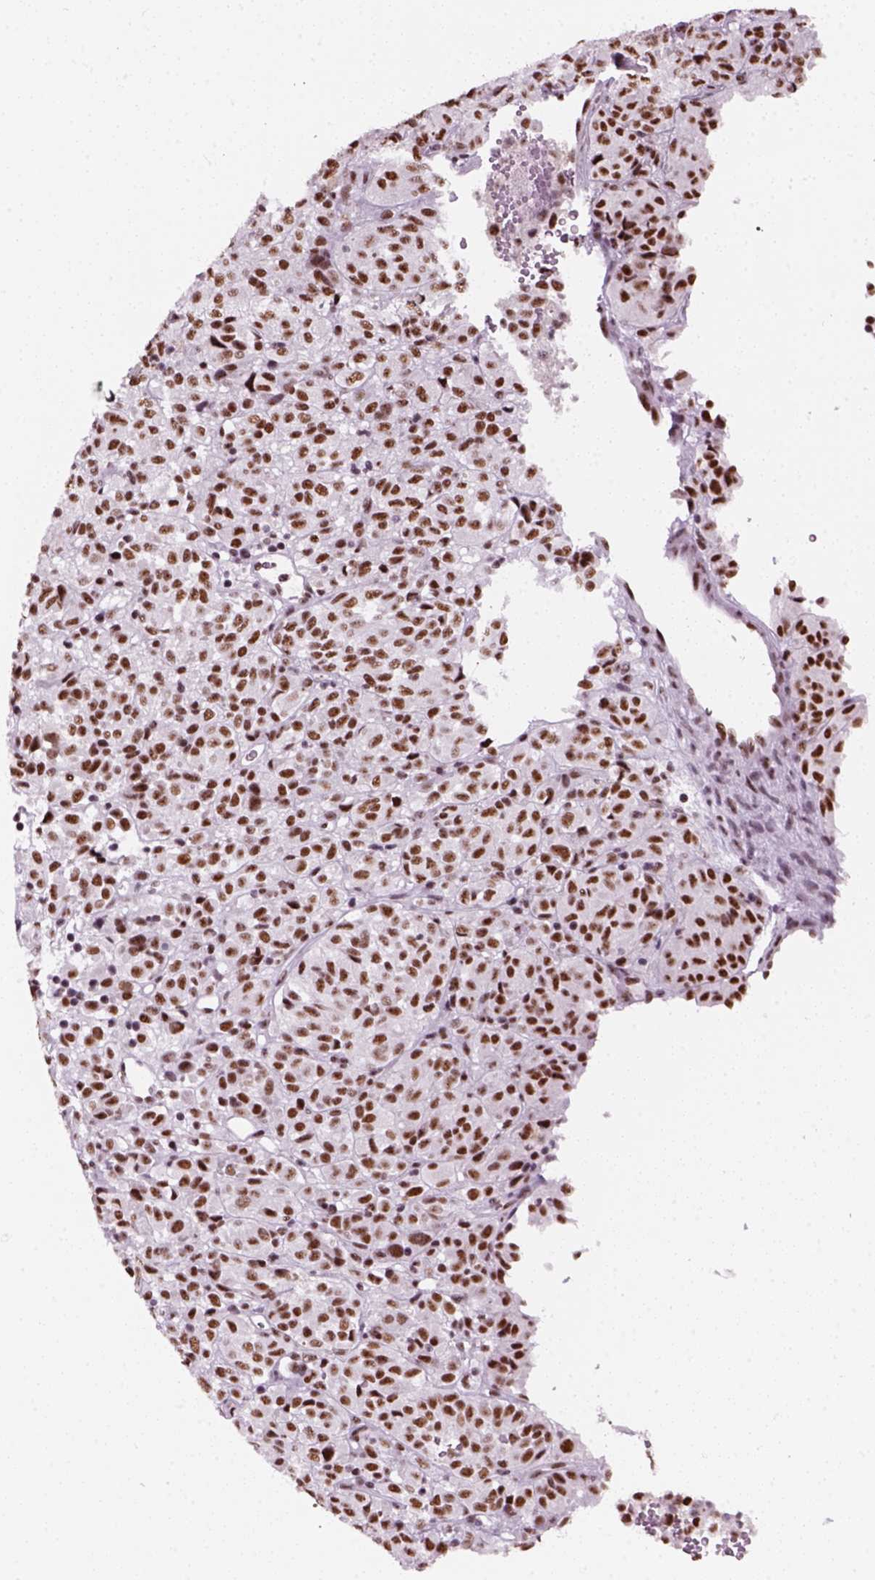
{"staining": {"intensity": "moderate", "quantity": ">75%", "location": "nuclear"}, "tissue": "melanoma", "cell_type": "Tumor cells", "image_type": "cancer", "snomed": [{"axis": "morphology", "description": "Malignant melanoma, Metastatic site"}, {"axis": "topography", "description": "Brain"}], "caption": "Protein expression analysis of melanoma exhibits moderate nuclear expression in about >75% of tumor cells. (Stains: DAB (3,3'-diaminobenzidine) in brown, nuclei in blue, Microscopy: brightfield microscopy at high magnification).", "gene": "GTF2F1", "patient": {"sex": "female", "age": 56}}